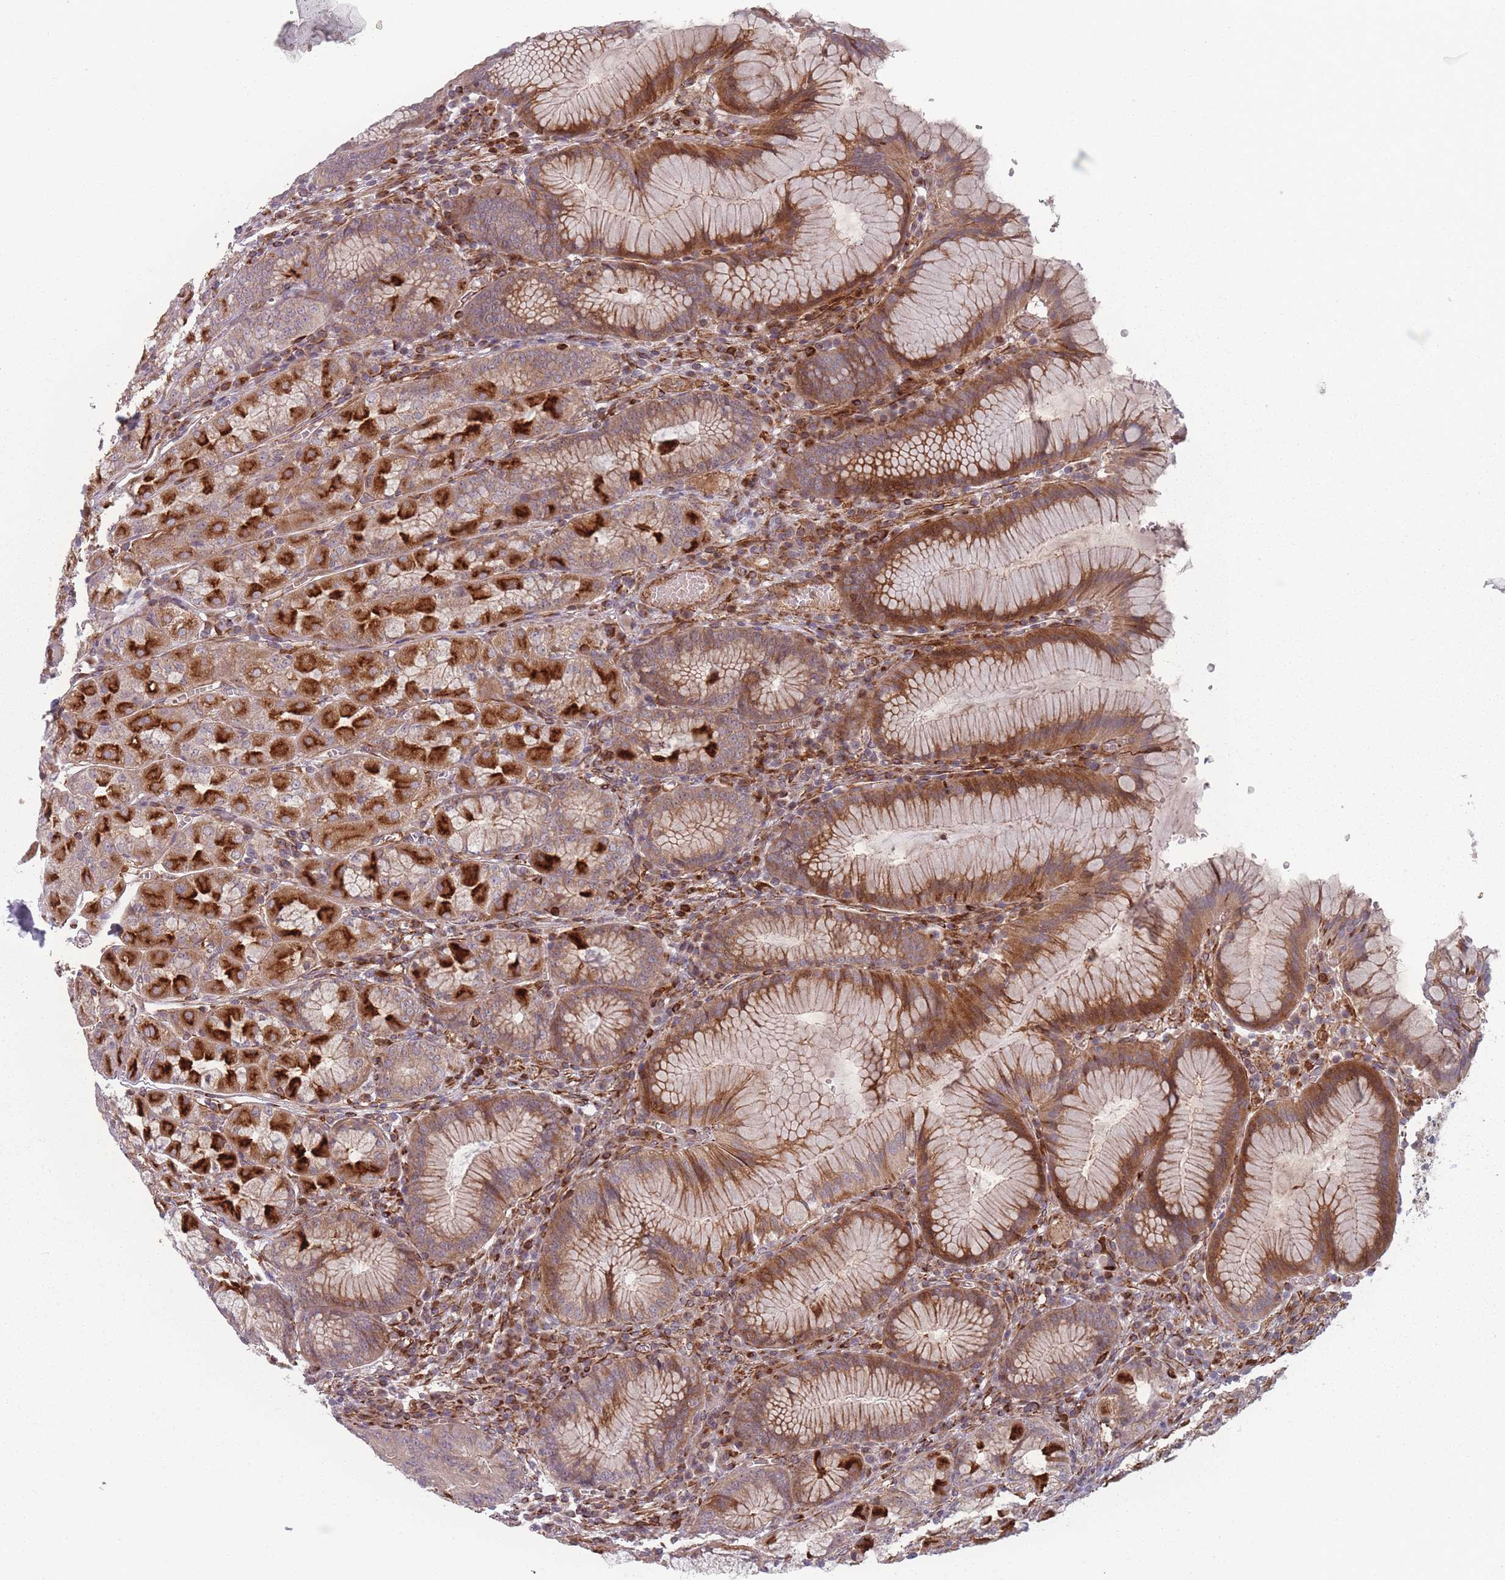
{"staining": {"intensity": "strong", "quantity": "25%-75%", "location": "cytoplasmic/membranous"}, "tissue": "stomach", "cell_type": "Glandular cells", "image_type": "normal", "snomed": [{"axis": "morphology", "description": "Normal tissue, NOS"}, {"axis": "topography", "description": "Stomach"}], "caption": "IHC histopathology image of benign stomach: stomach stained using IHC demonstrates high levels of strong protein expression localized specifically in the cytoplasmic/membranous of glandular cells, appearing as a cytoplasmic/membranous brown color.", "gene": "EEF1AKMT2", "patient": {"sex": "male", "age": 55}}